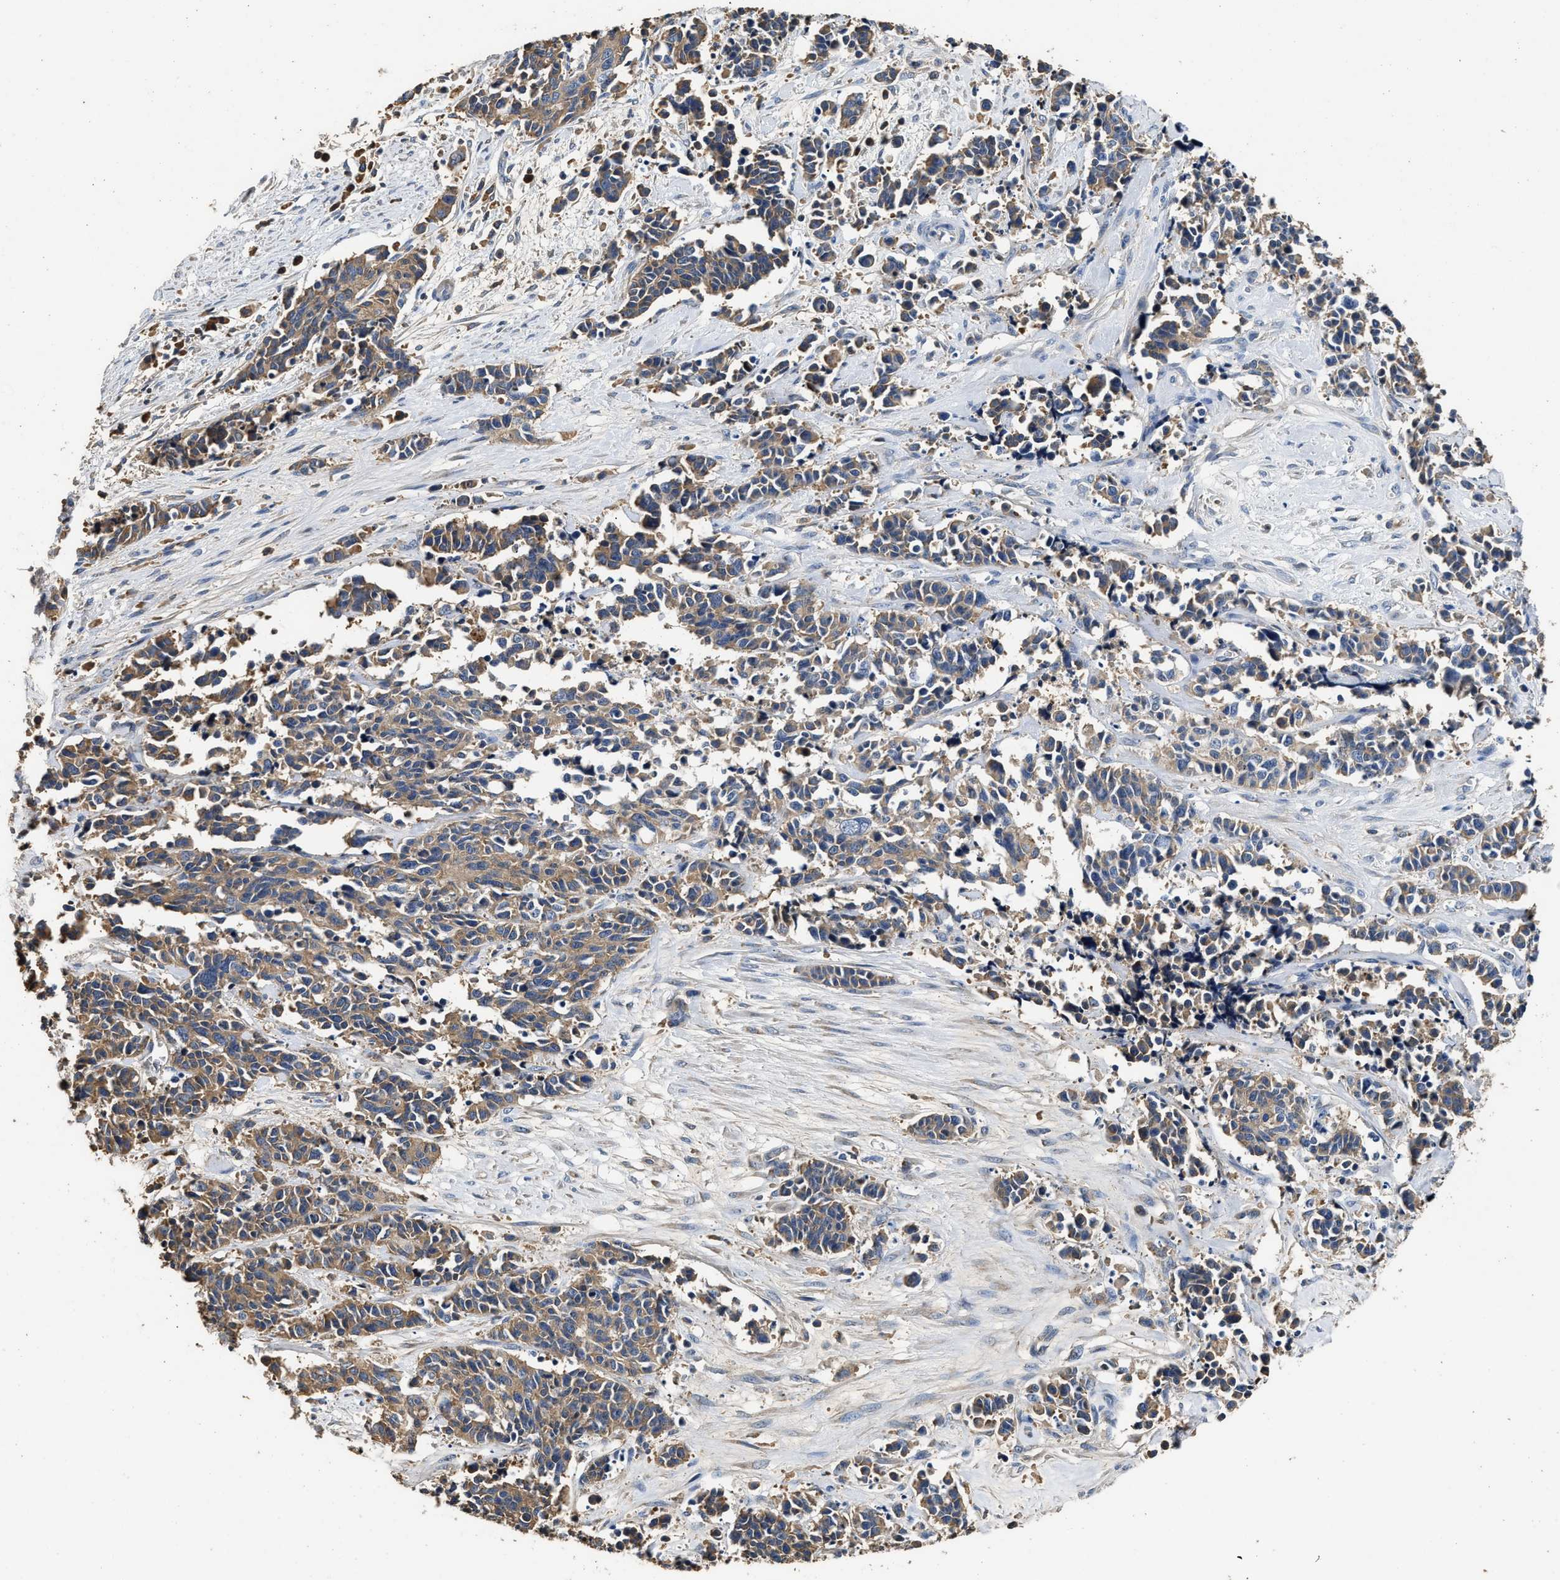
{"staining": {"intensity": "moderate", "quantity": ">75%", "location": "cytoplasmic/membranous"}, "tissue": "cervical cancer", "cell_type": "Tumor cells", "image_type": "cancer", "snomed": [{"axis": "morphology", "description": "Squamous cell carcinoma, NOS"}, {"axis": "topography", "description": "Cervix"}], "caption": "Immunohistochemical staining of cervical cancer reveals medium levels of moderate cytoplasmic/membranous protein positivity in about >75% of tumor cells.", "gene": "C3", "patient": {"sex": "female", "age": 35}}